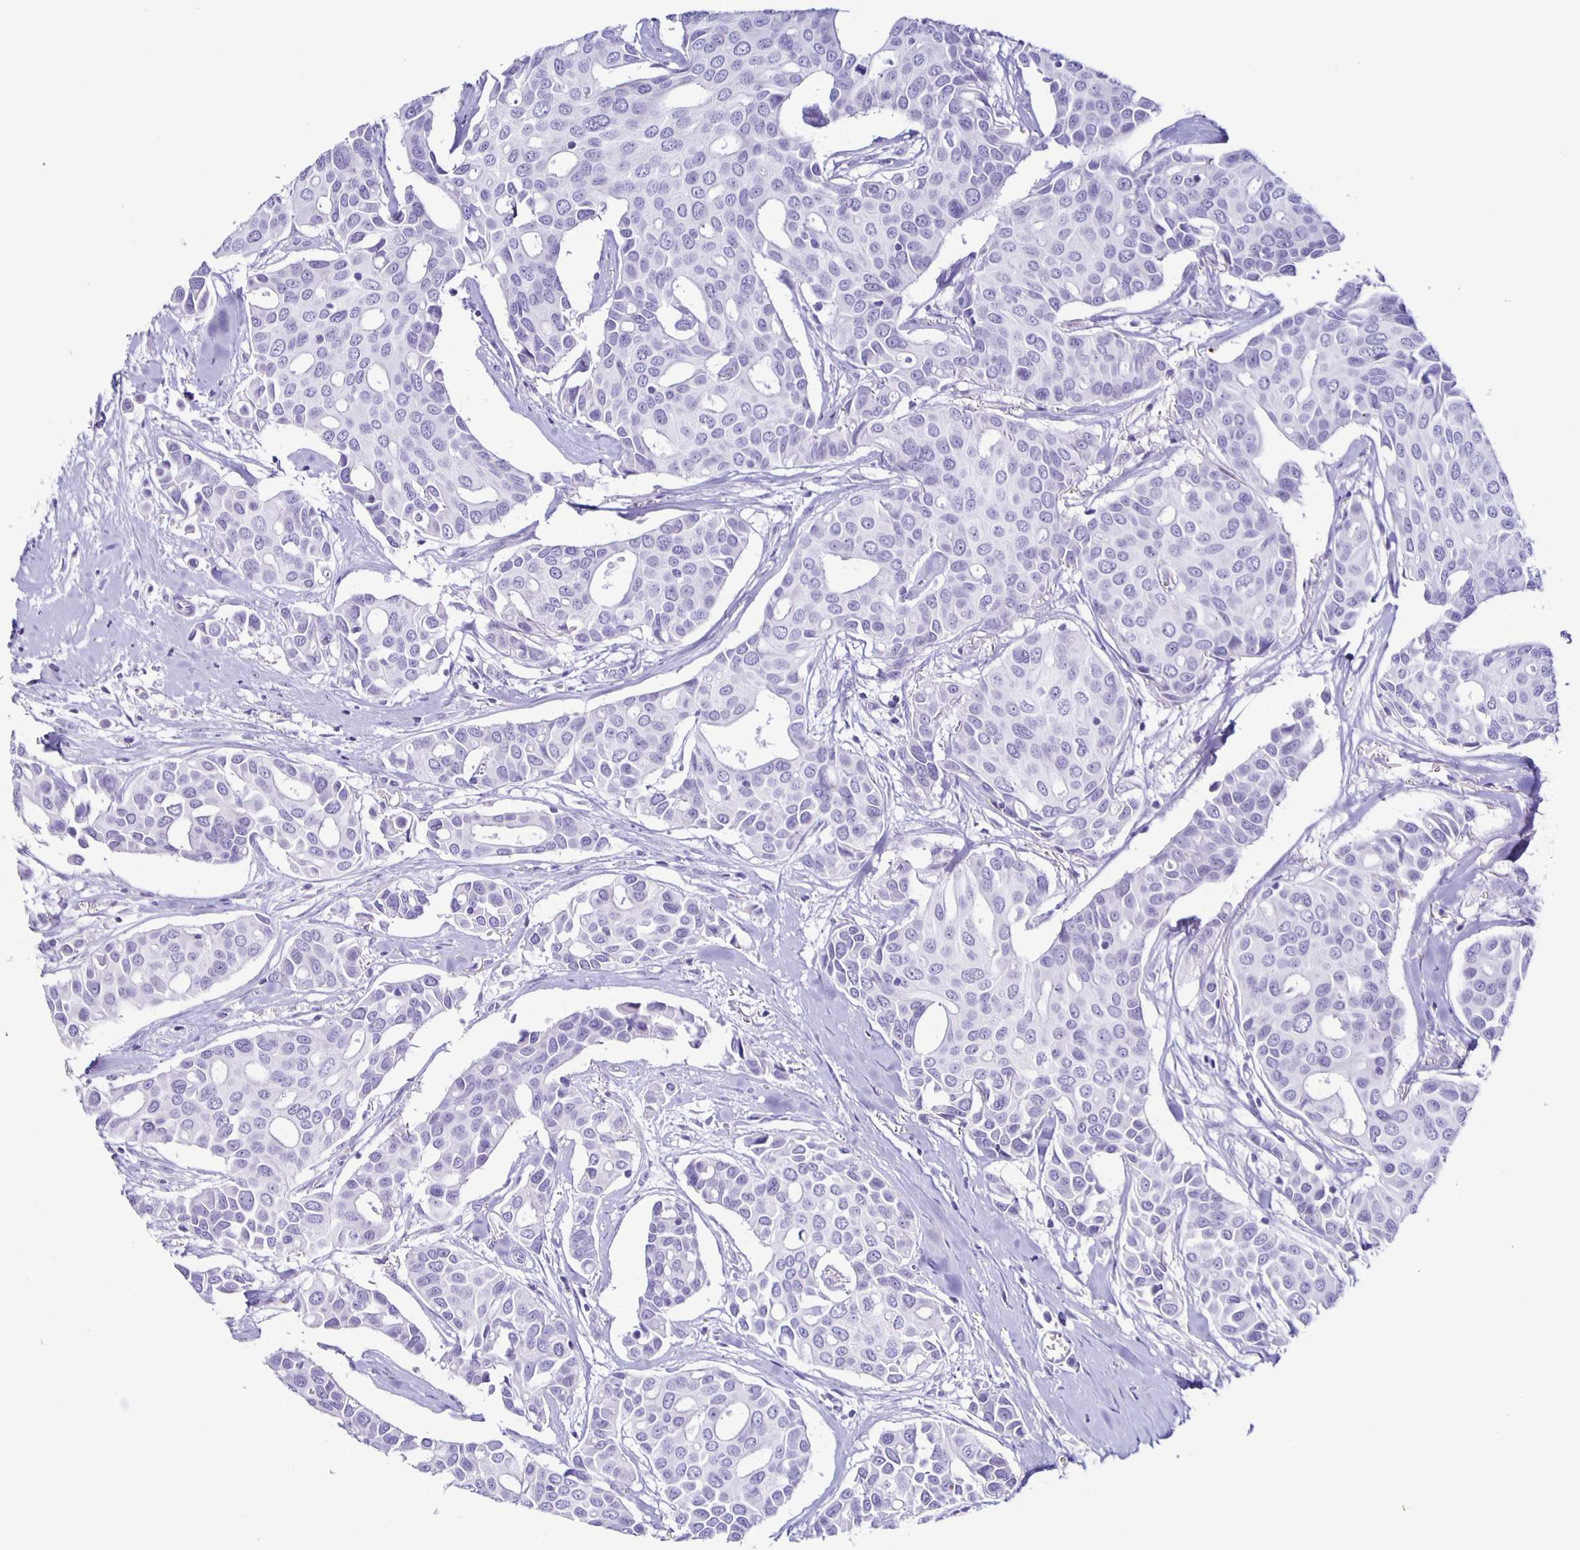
{"staining": {"intensity": "negative", "quantity": "none", "location": "none"}, "tissue": "breast cancer", "cell_type": "Tumor cells", "image_type": "cancer", "snomed": [{"axis": "morphology", "description": "Duct carcinoma"}, {"axis": "topography", "description": "Breast"}], "caption": "A histopathology image of breast infiltrating ductal carcinoma stained for a protein demonstrates no brown staining in tumor cells. (DAB (3,3'-diaminobenzidine) IHC, high magnification).", "gene": "AQP6", "patient": {"sex": "female", "age": 54}}